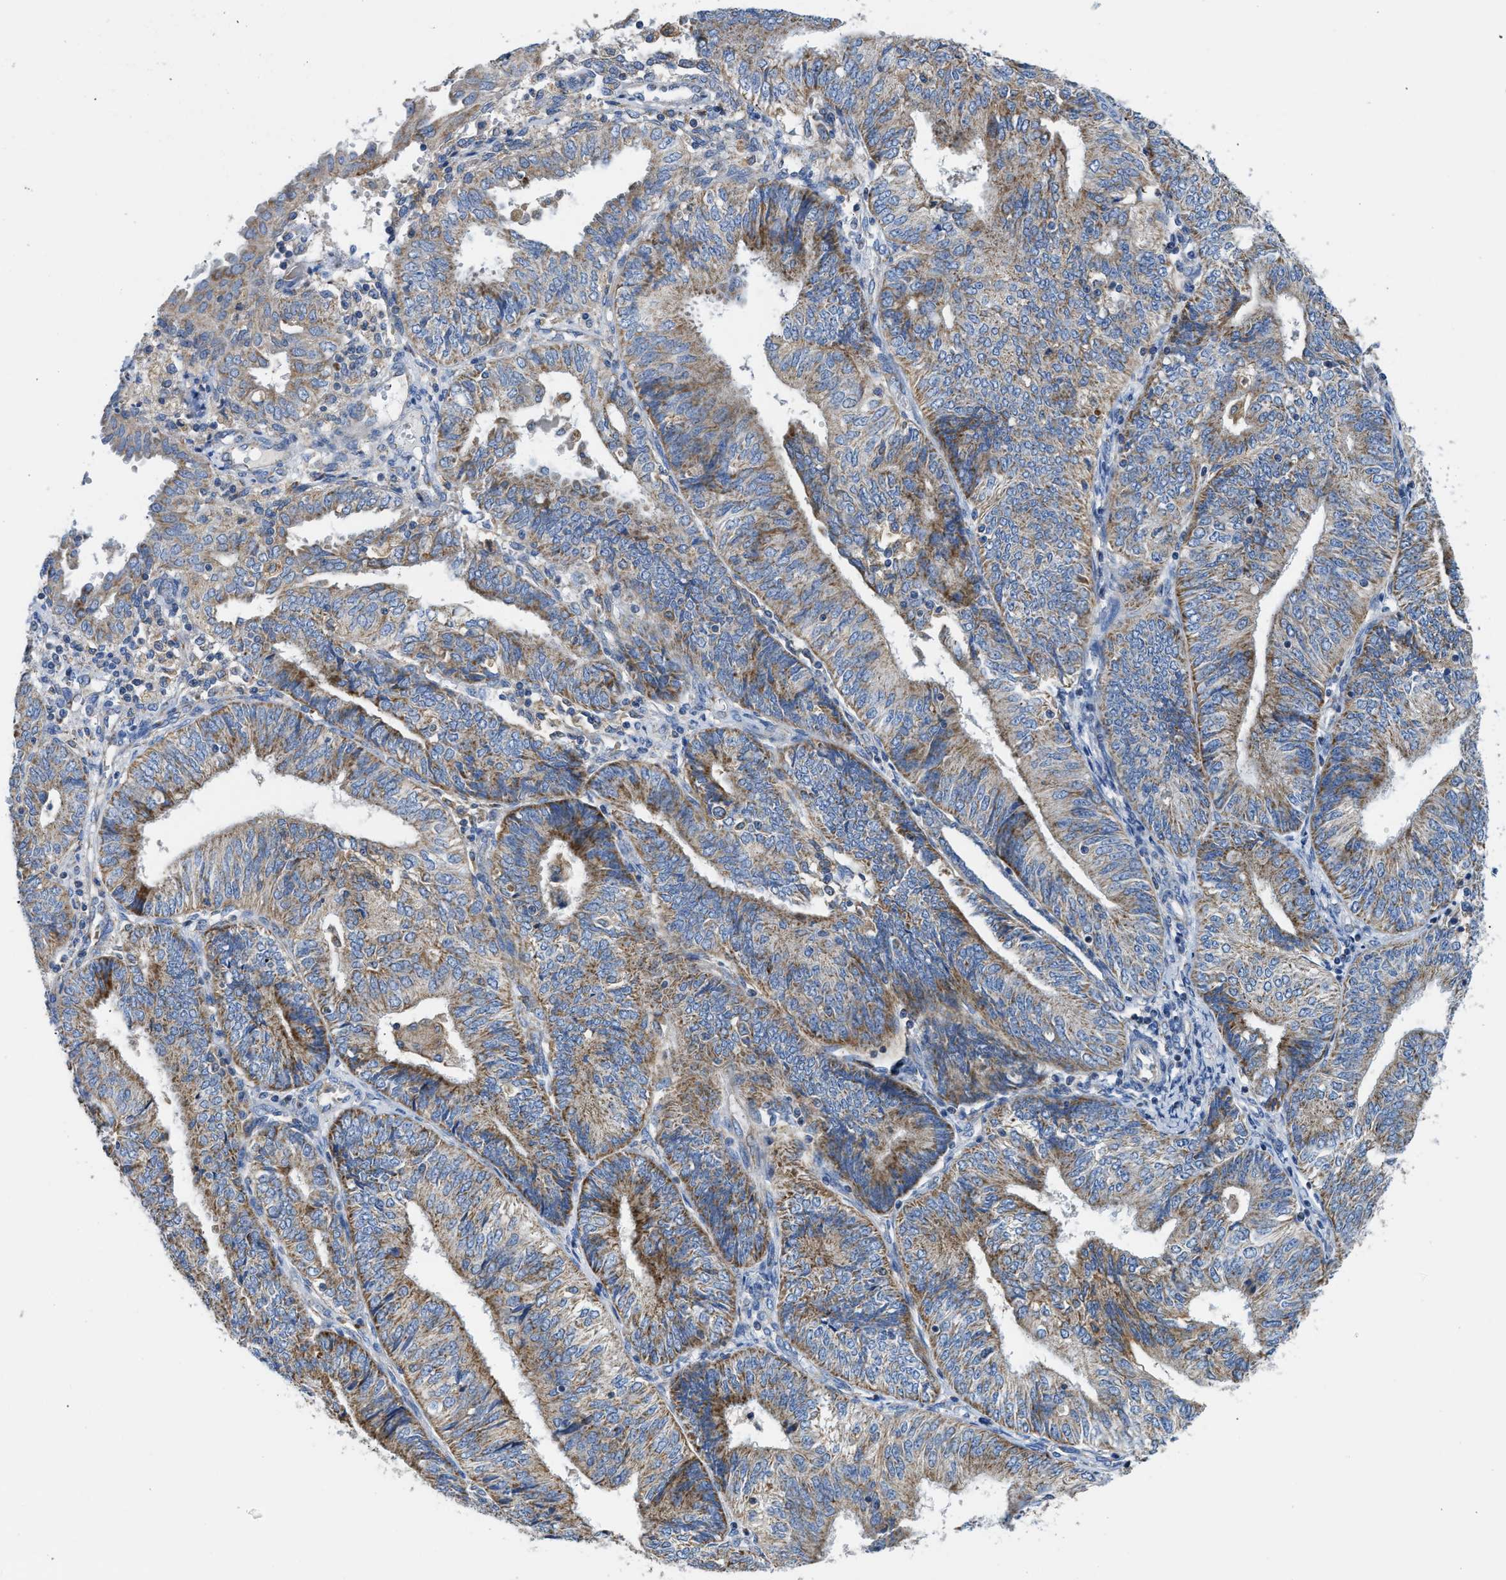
{"staining": {"intensity": "moderate", "quantity": ">75%", "location": "cytoplasmic/membranous"}, "tissue": "endometrial cancer", "cell_type": "Tumor cells", "image_type": "cancer", "snomed": [{"axis": "morphology", "description": "Adenocarcinoma, NOS"}, {"axis": "topography", "description": "Endometrium"}], "caption": "Immunohistochemistry (IHC) histopathology image of human endometrial cancer stained for a protein (brown), which exhibits medium levels of moderate cytoplasmic/membranous expression in approximately >75% of tumor cells.", "gene": "SLC25A13", "patient": {"sex": "female", "age": 58}}